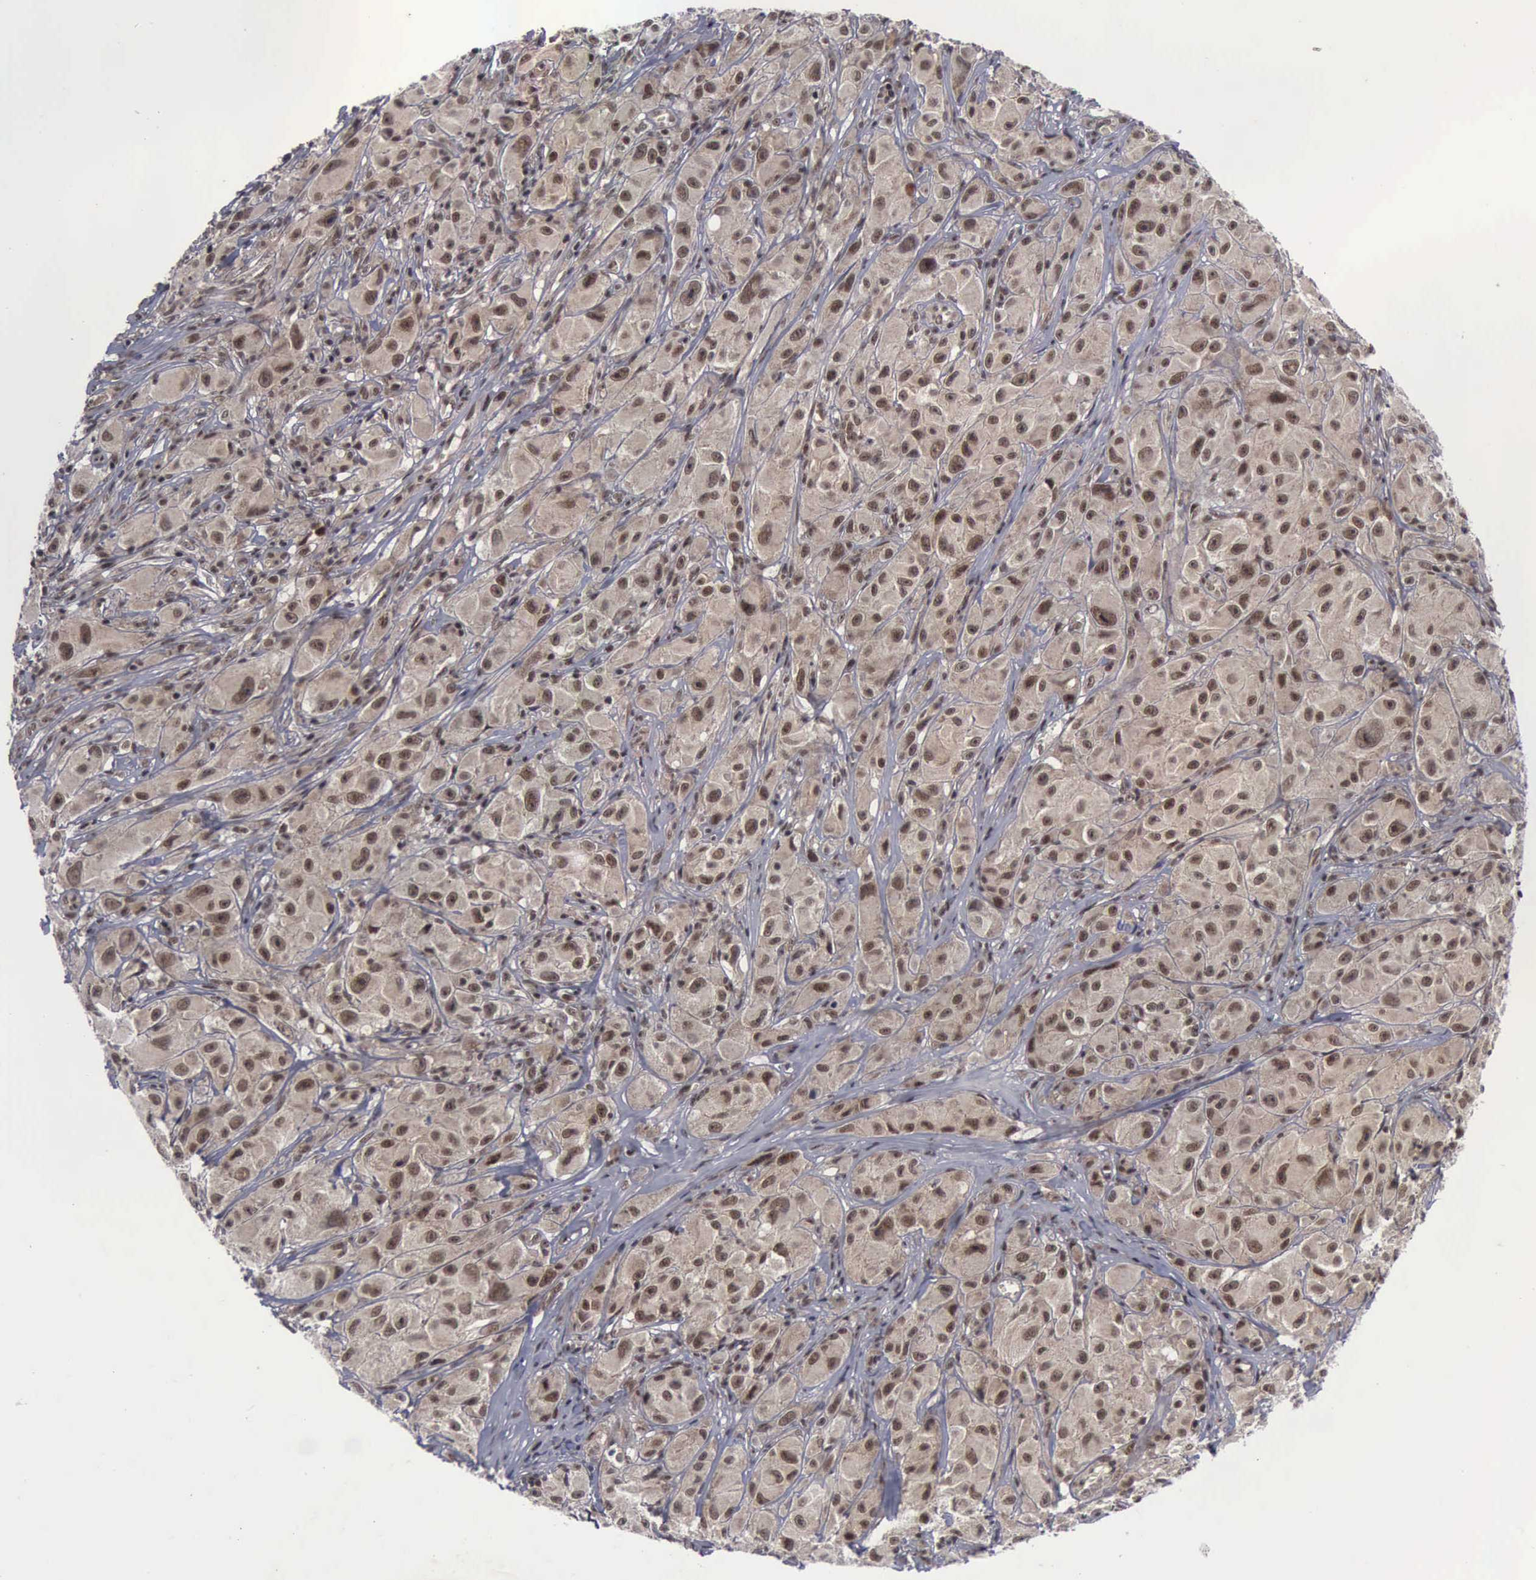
{"staining": {"intensity": "moderate", "quantity": ">75%", "location": "cytoplasmic/membranous,nuclear"}, "tissue": "melanoma", "cell_type": "Tumor cells", "image_type": "cancer", "snomed": [{"axis": "morphology", "description": "Malignant melanoma, NOS"}, {"axis": "topography", "description": "Skin"}], "caption": "Melanoma stained for a protein (brown) displays moderate cytoplasmic/membranous and nuclear positive staining in approximately >75% of tumor cells.", "gene": "ATM", "patient": {"sex": "male", "age": 56}}